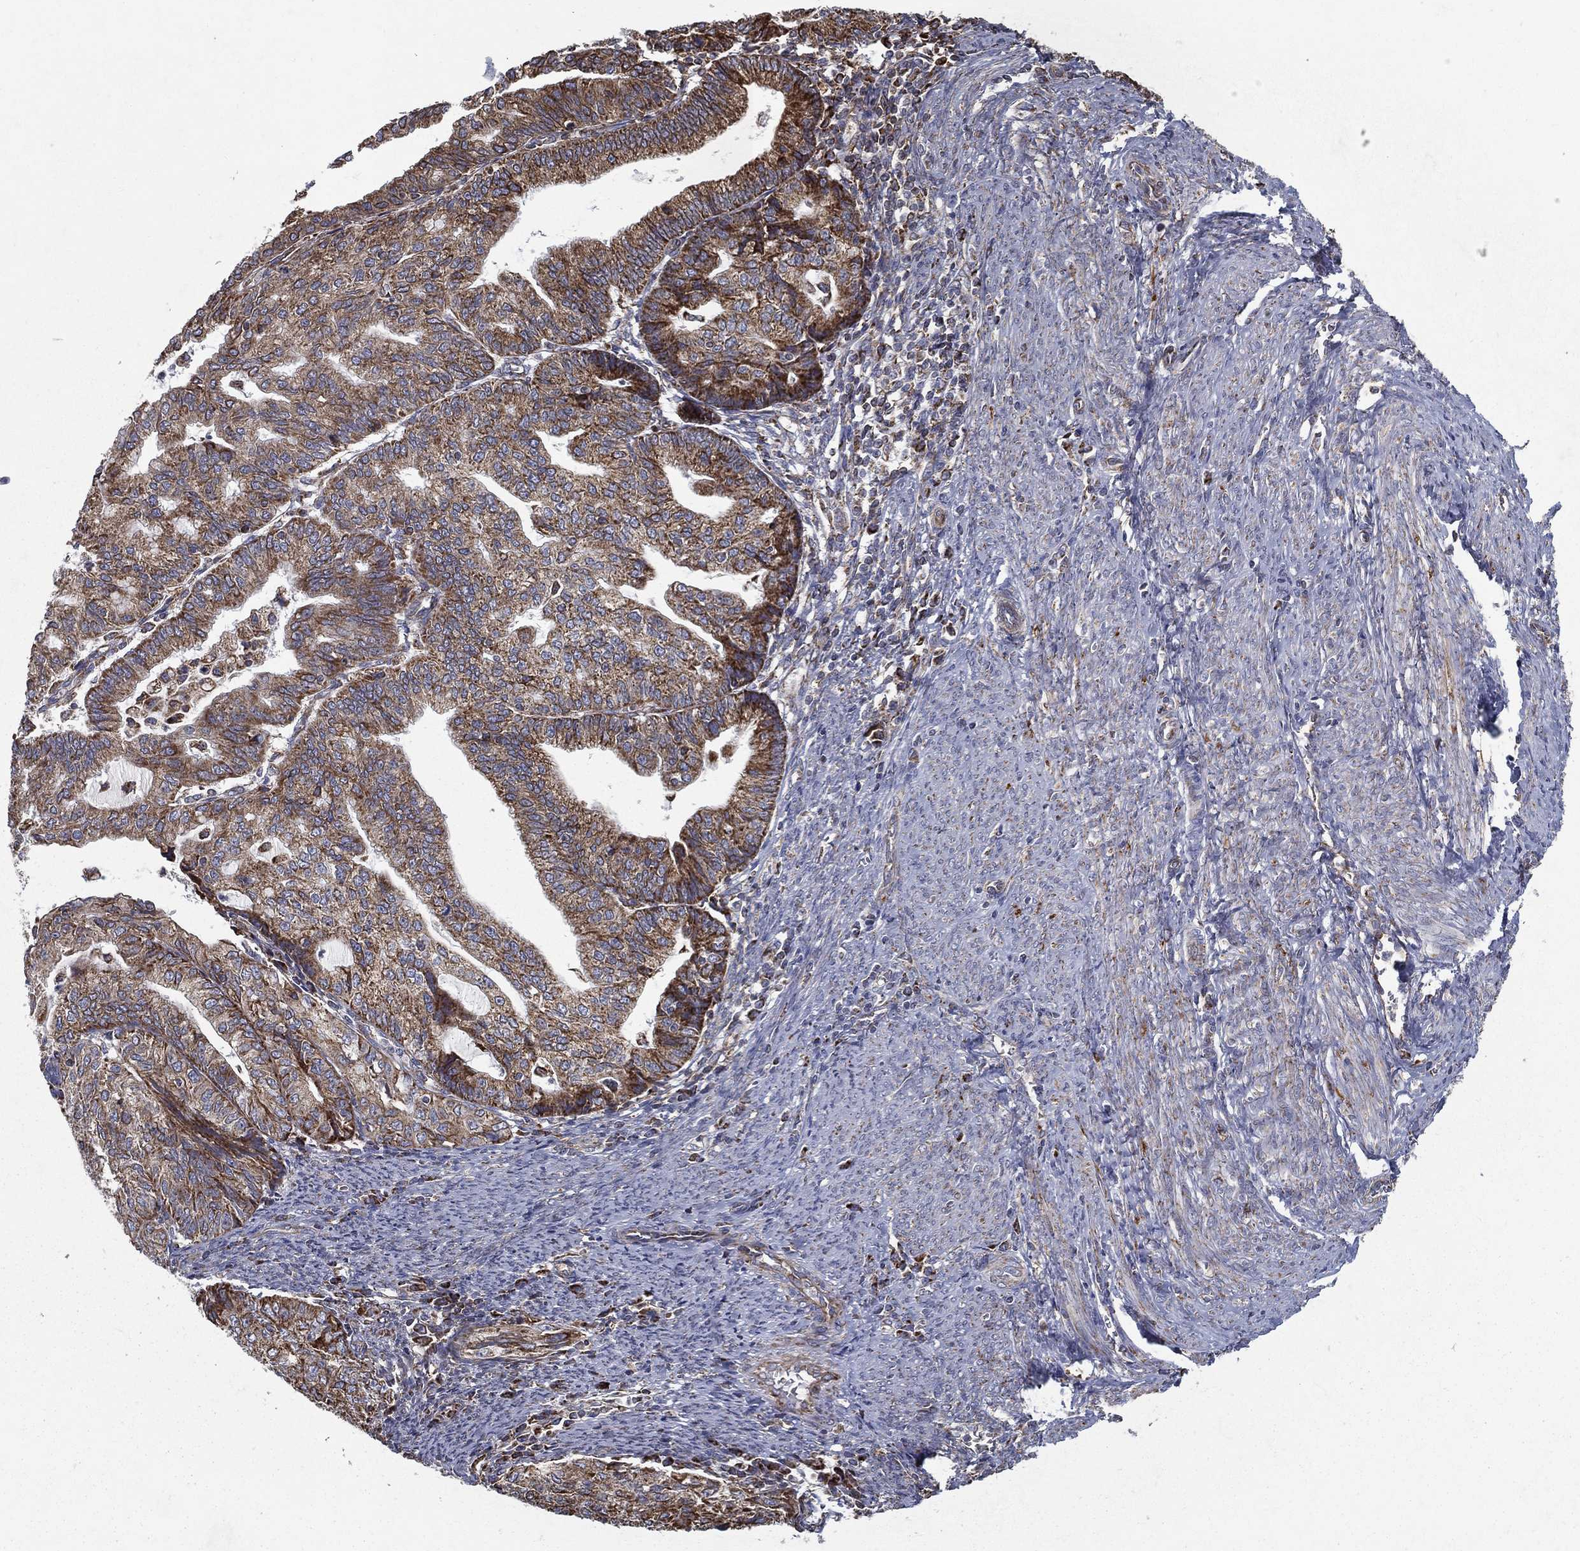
{"staining": {"intensity": "strong", "quantity": "25%-75%", "location": "cytoplasmic/membranous"}, "tissue": "endometrial cancer", "cell_type": "Tumor cells", "image_type": "cancer", "snomed": [{"axis": "morphology", "description": "Adenocarcinoma, NOS"}, {"axis": "topography", "description": "Endometrium"}], "caption": "Immunohistochemistry (IHC) of human endometrial adenocarcinoma displays high levels of strong cytoplasmic/membranous staining in approximately 25%-75% of tumor cells.", "gene": "MT-CYB", "patient": {"sex": "female", "age": 82}}